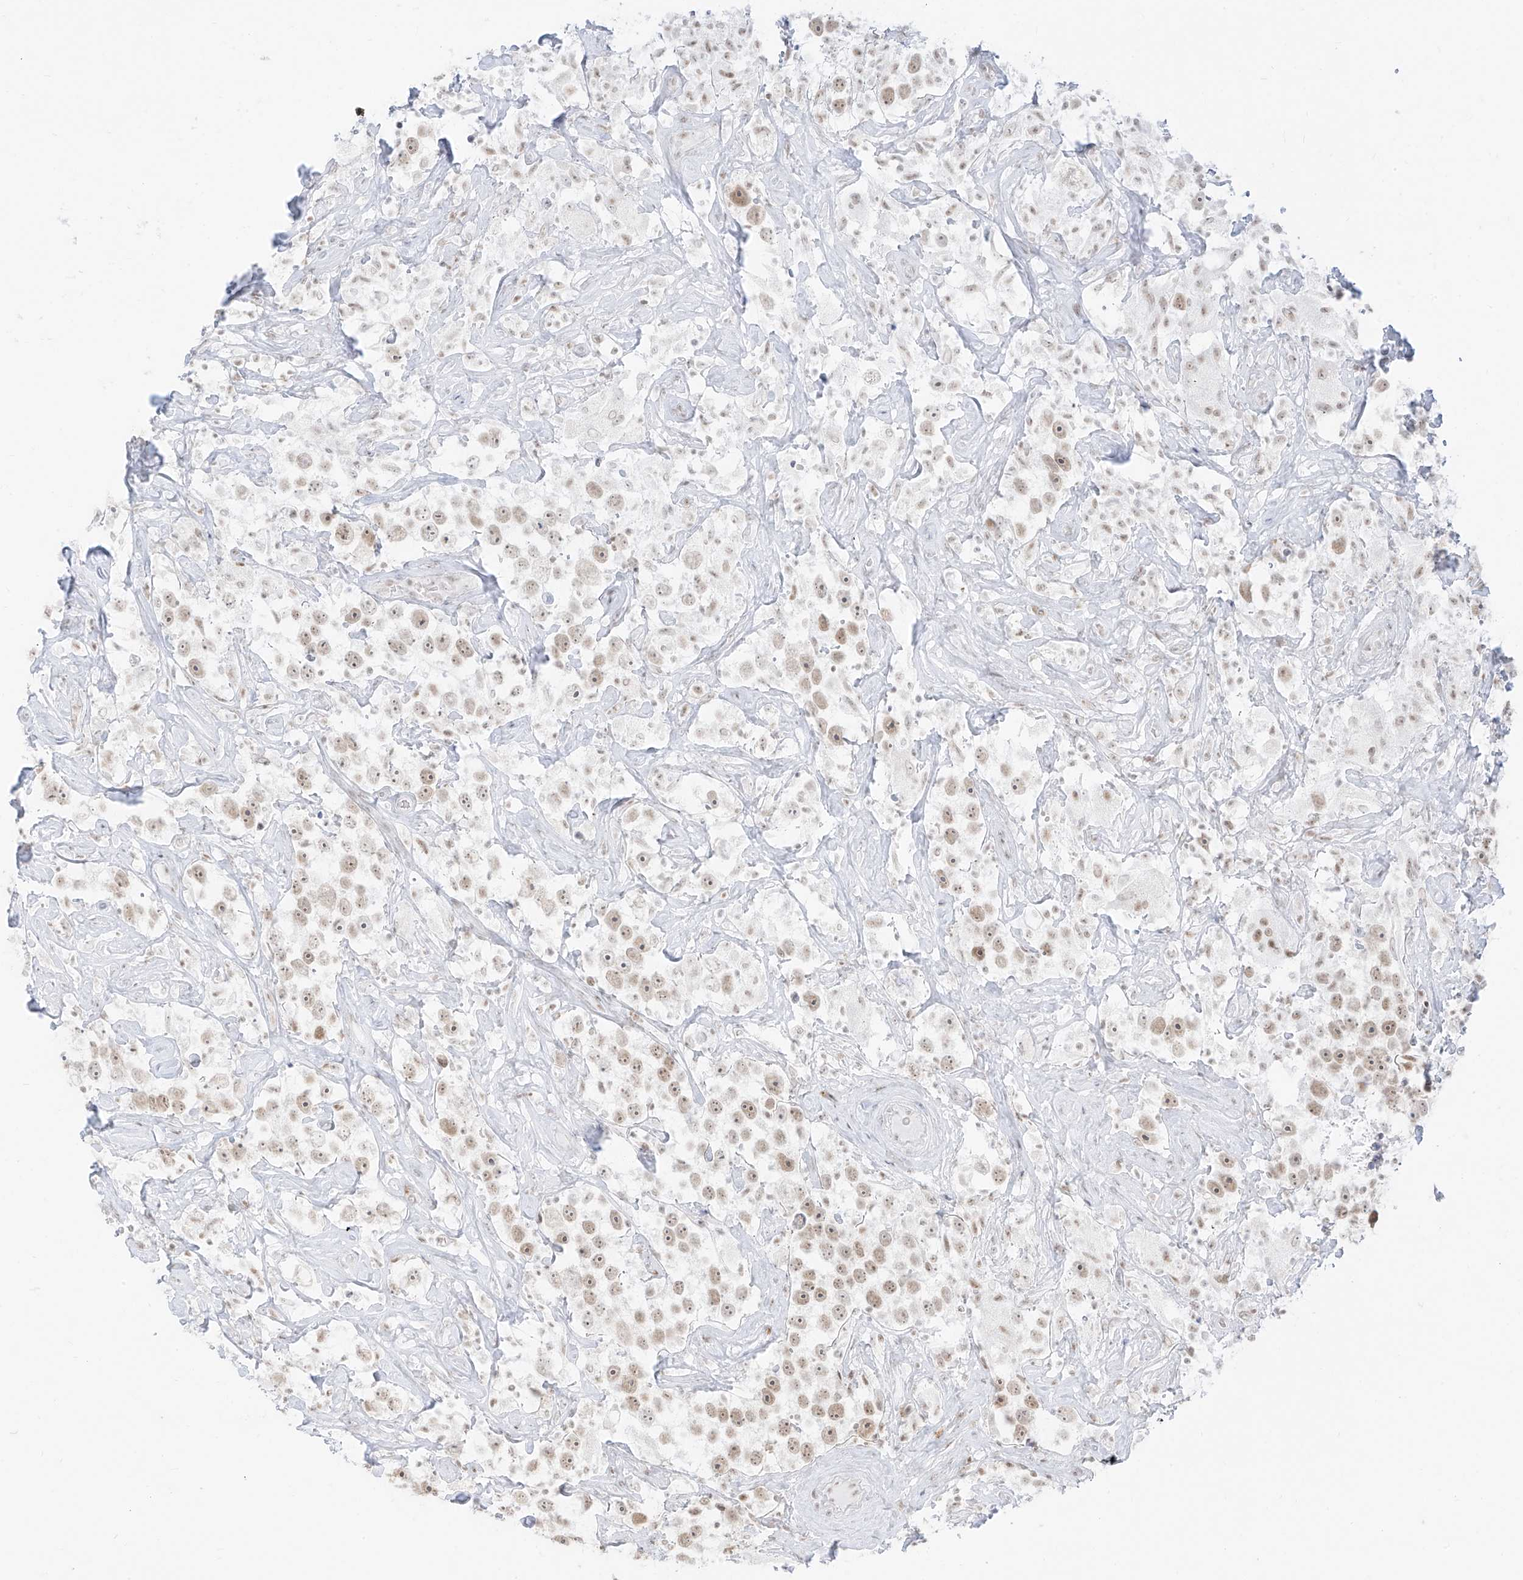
{"staining": {"intensity": "moderate", "quantity": "25%-75%", "location": "nuclear"}, "tissue": "testis cancer", "cell_type": "Tumor cells", "image_type": "cancer", "snomed": [{"axis": "morphology", "description": "Seminoma, NOS"}, {"axis": "topography", "description": "Testis"}], "caption": "Moderate nuclear positivity for a protein is present in approximately 25%-75% of tumor cells of seminoma (testis) using immunohistochemistry (IHC).", "gene": "SUPT5H", "patient": {"sex": "male", "age": 49}}